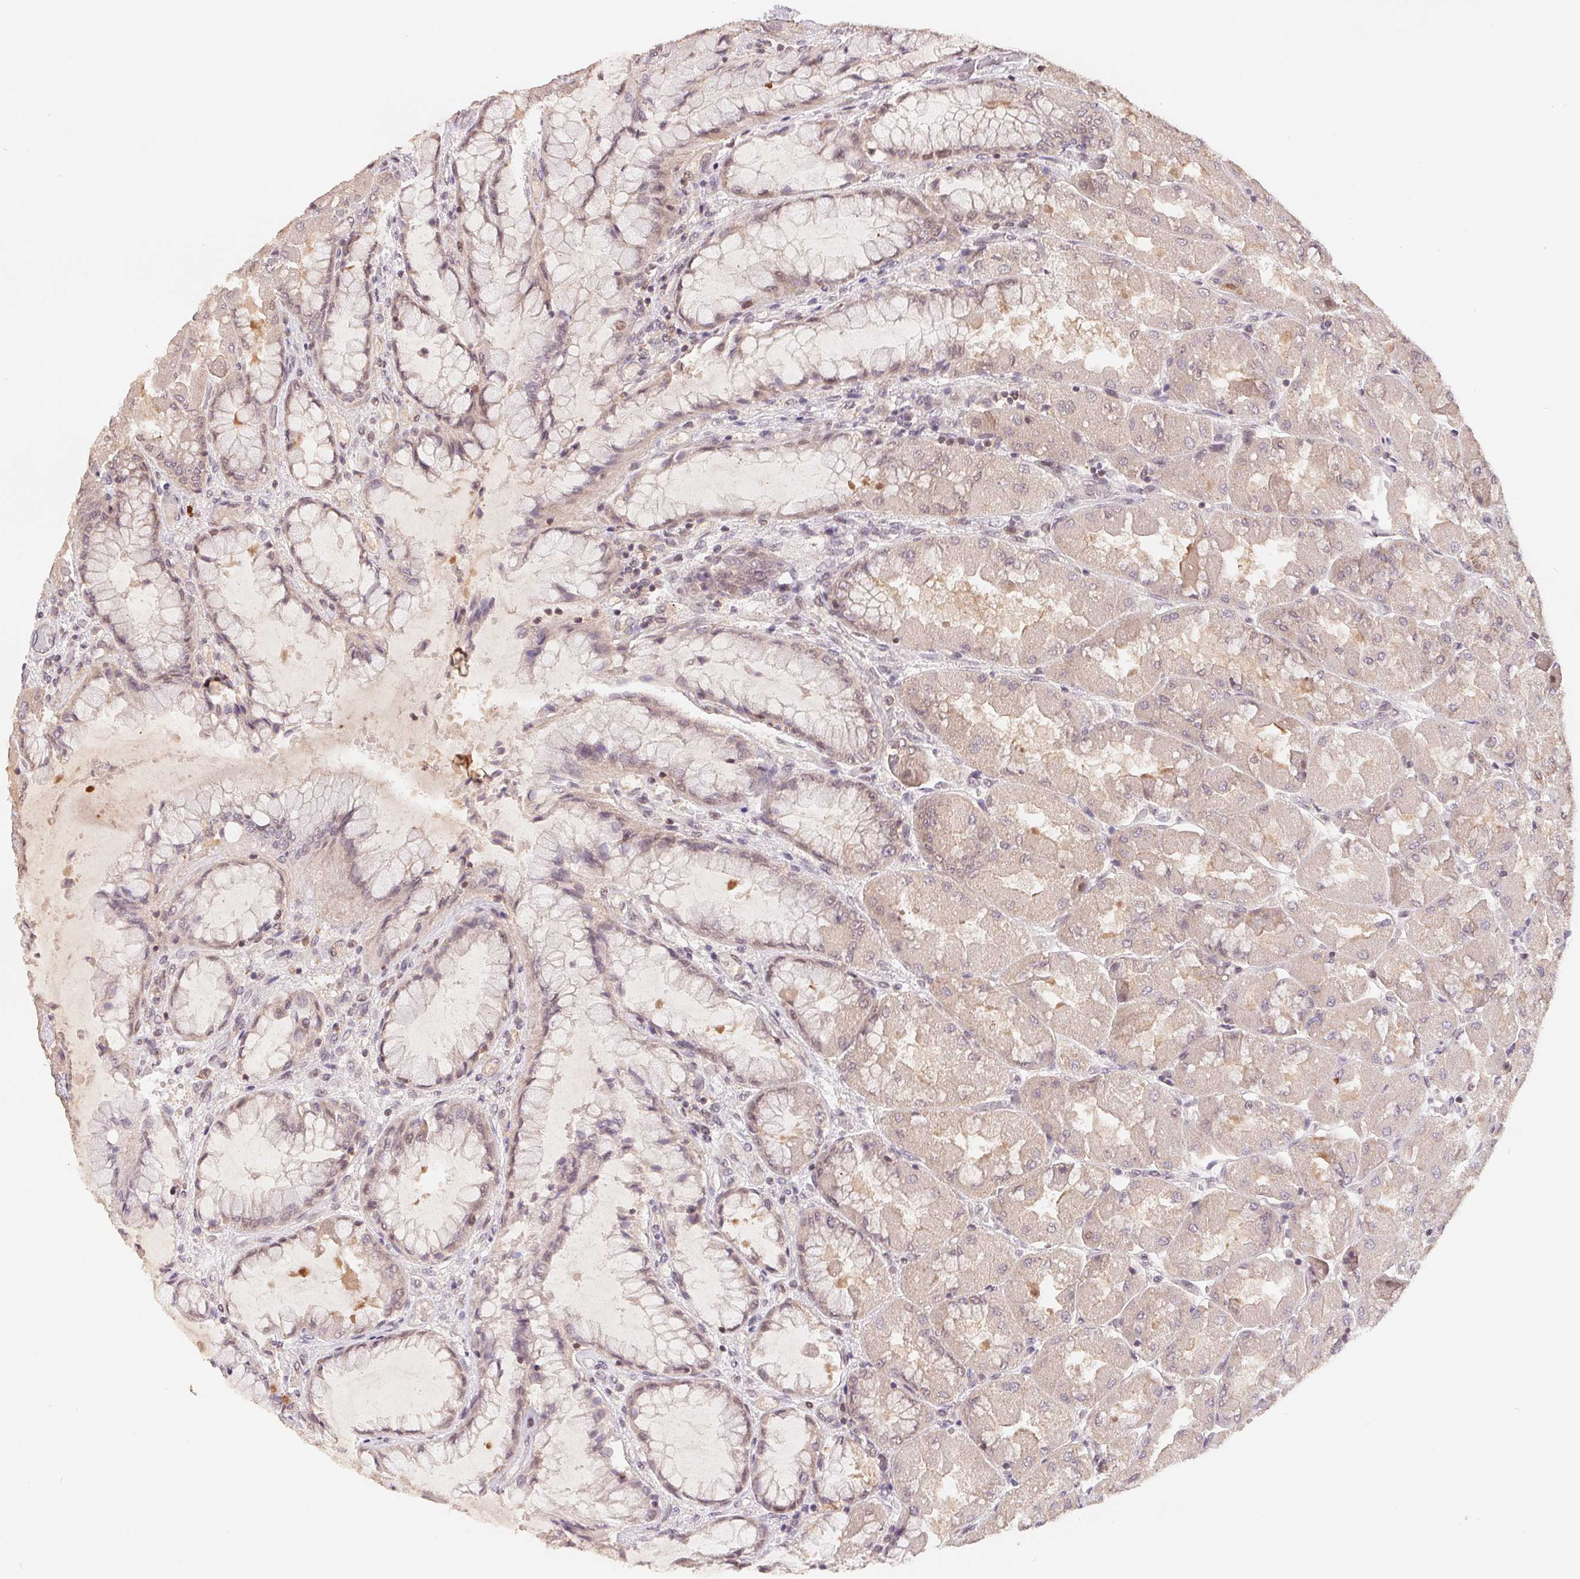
{"staining": {"intensity": "strong", "quantity": "25%-75%", "location": "nuclear"}, "tissue": "stomach", "cell_type": "Glandular cells", "image_type": "normal", "snomed": [{"axis": "morphology", "description": "Normal tissue, NOS"}, {"axis": "topography", "description": "Stomach"}], "caption": "Protein analysis of benign stomach reveals strong nuclear positivity in about 25%-75% of glandular cells. (Brightfield microscopy of DAB IHC at high magnification).", "gene": "HMGN3", "patient": {"sex": "female", "age": 61}}